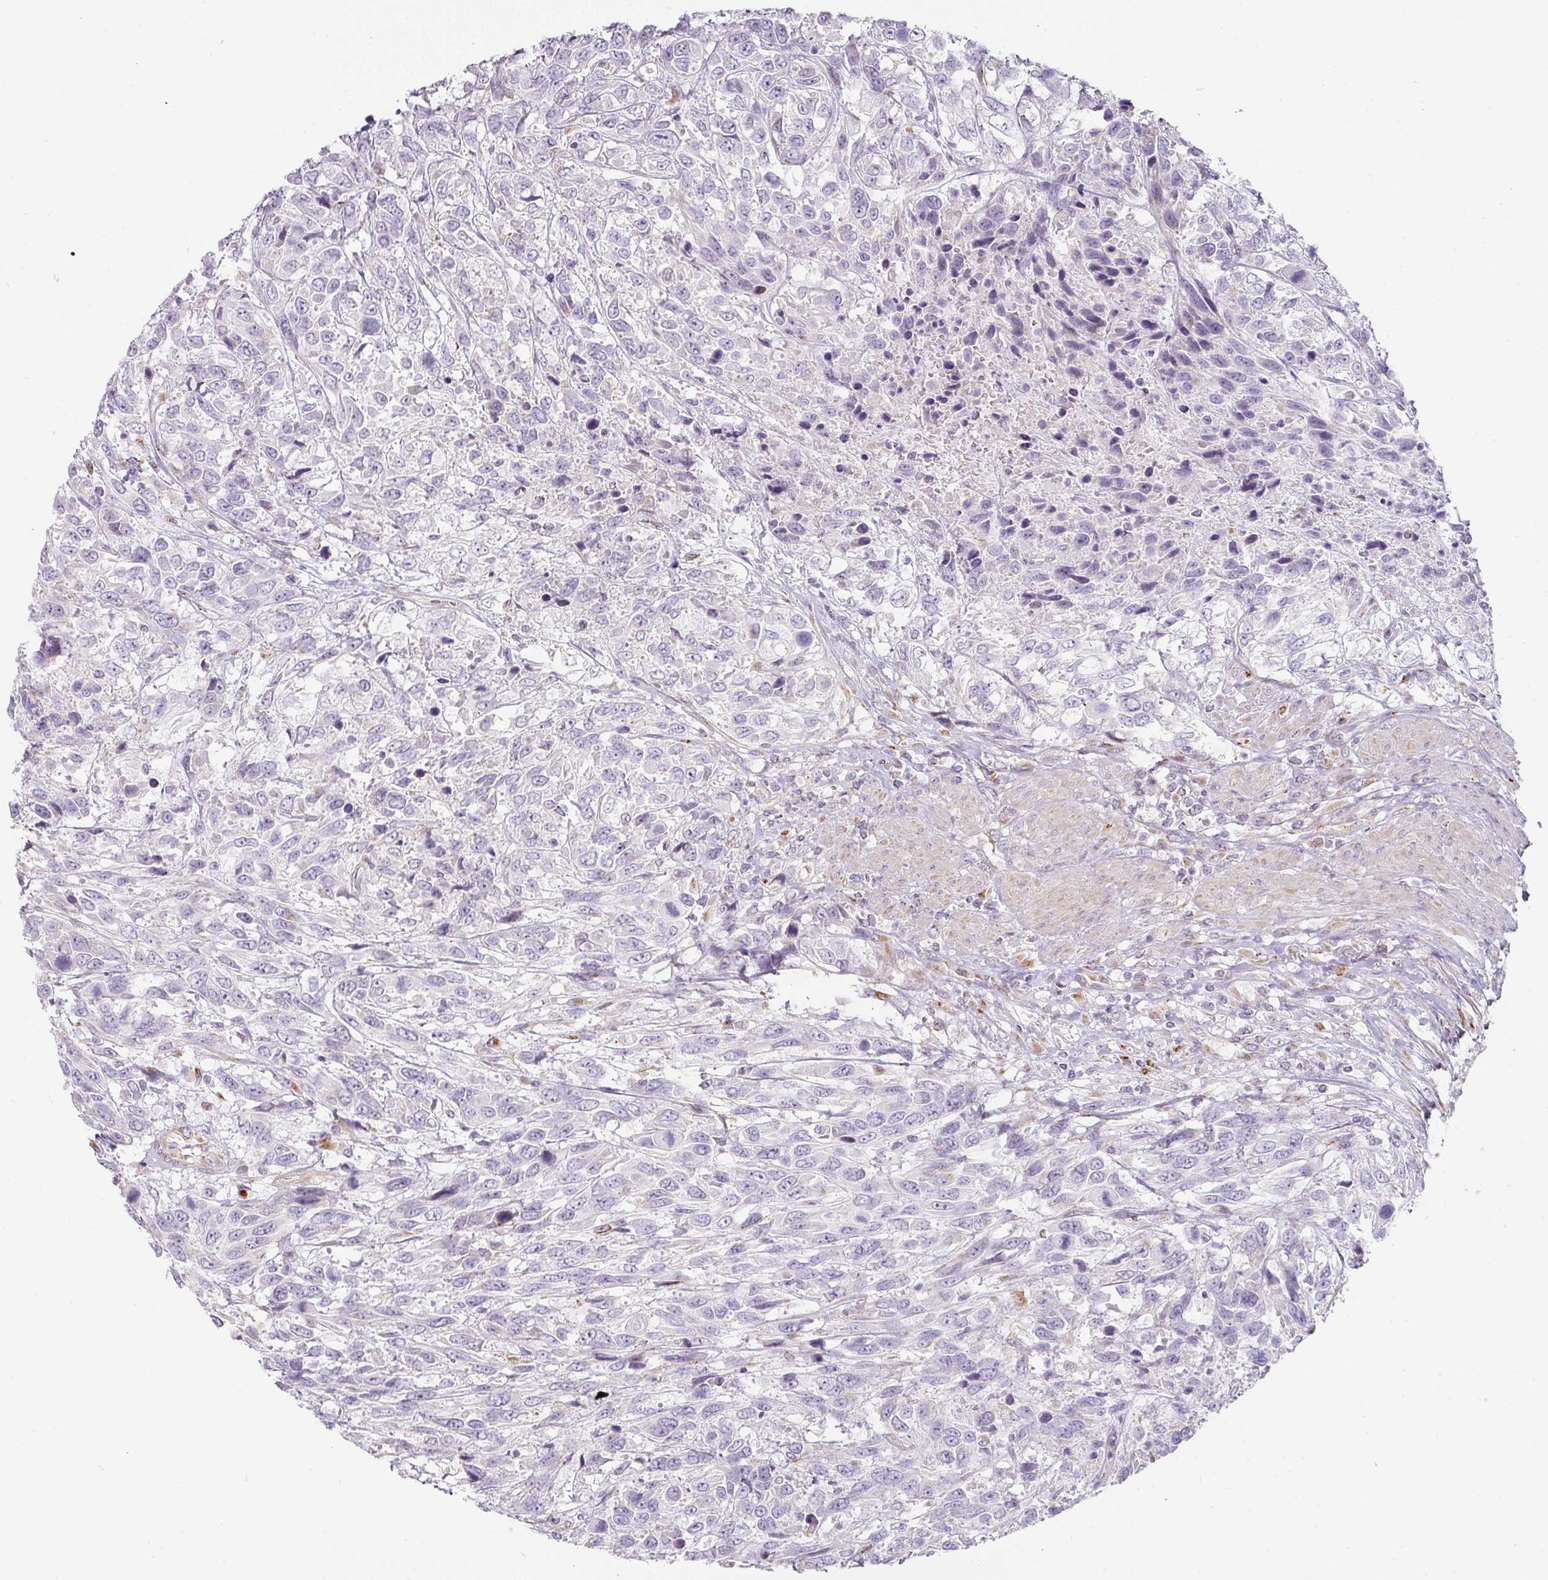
{"staining": {"intensity": "negative", "quantity": "none", "location": "none"}, "tissue": "urothelial cancer", "cell_type": "Tumor cells", "image_type": "cancer", "snomed": [{"axis": "morphology", "description": "Urothelial carcinoma, High grade"}, {"axis": "topography", "description": "Urinary bladder"}], "caption": "This is a photomicrograph of immunohistochemistry staining of urothelial cancer, which shows no expression in tumor cells. Brightfield microscopy of immunohistochemistry (IHC) stained with DAB (3,3'-diaminobenzidine) (brown) and hematoxylin (blue), captured at high magnification.", "gene": "ATP8B2", "patient": {"sex": "female", "age": 70}}